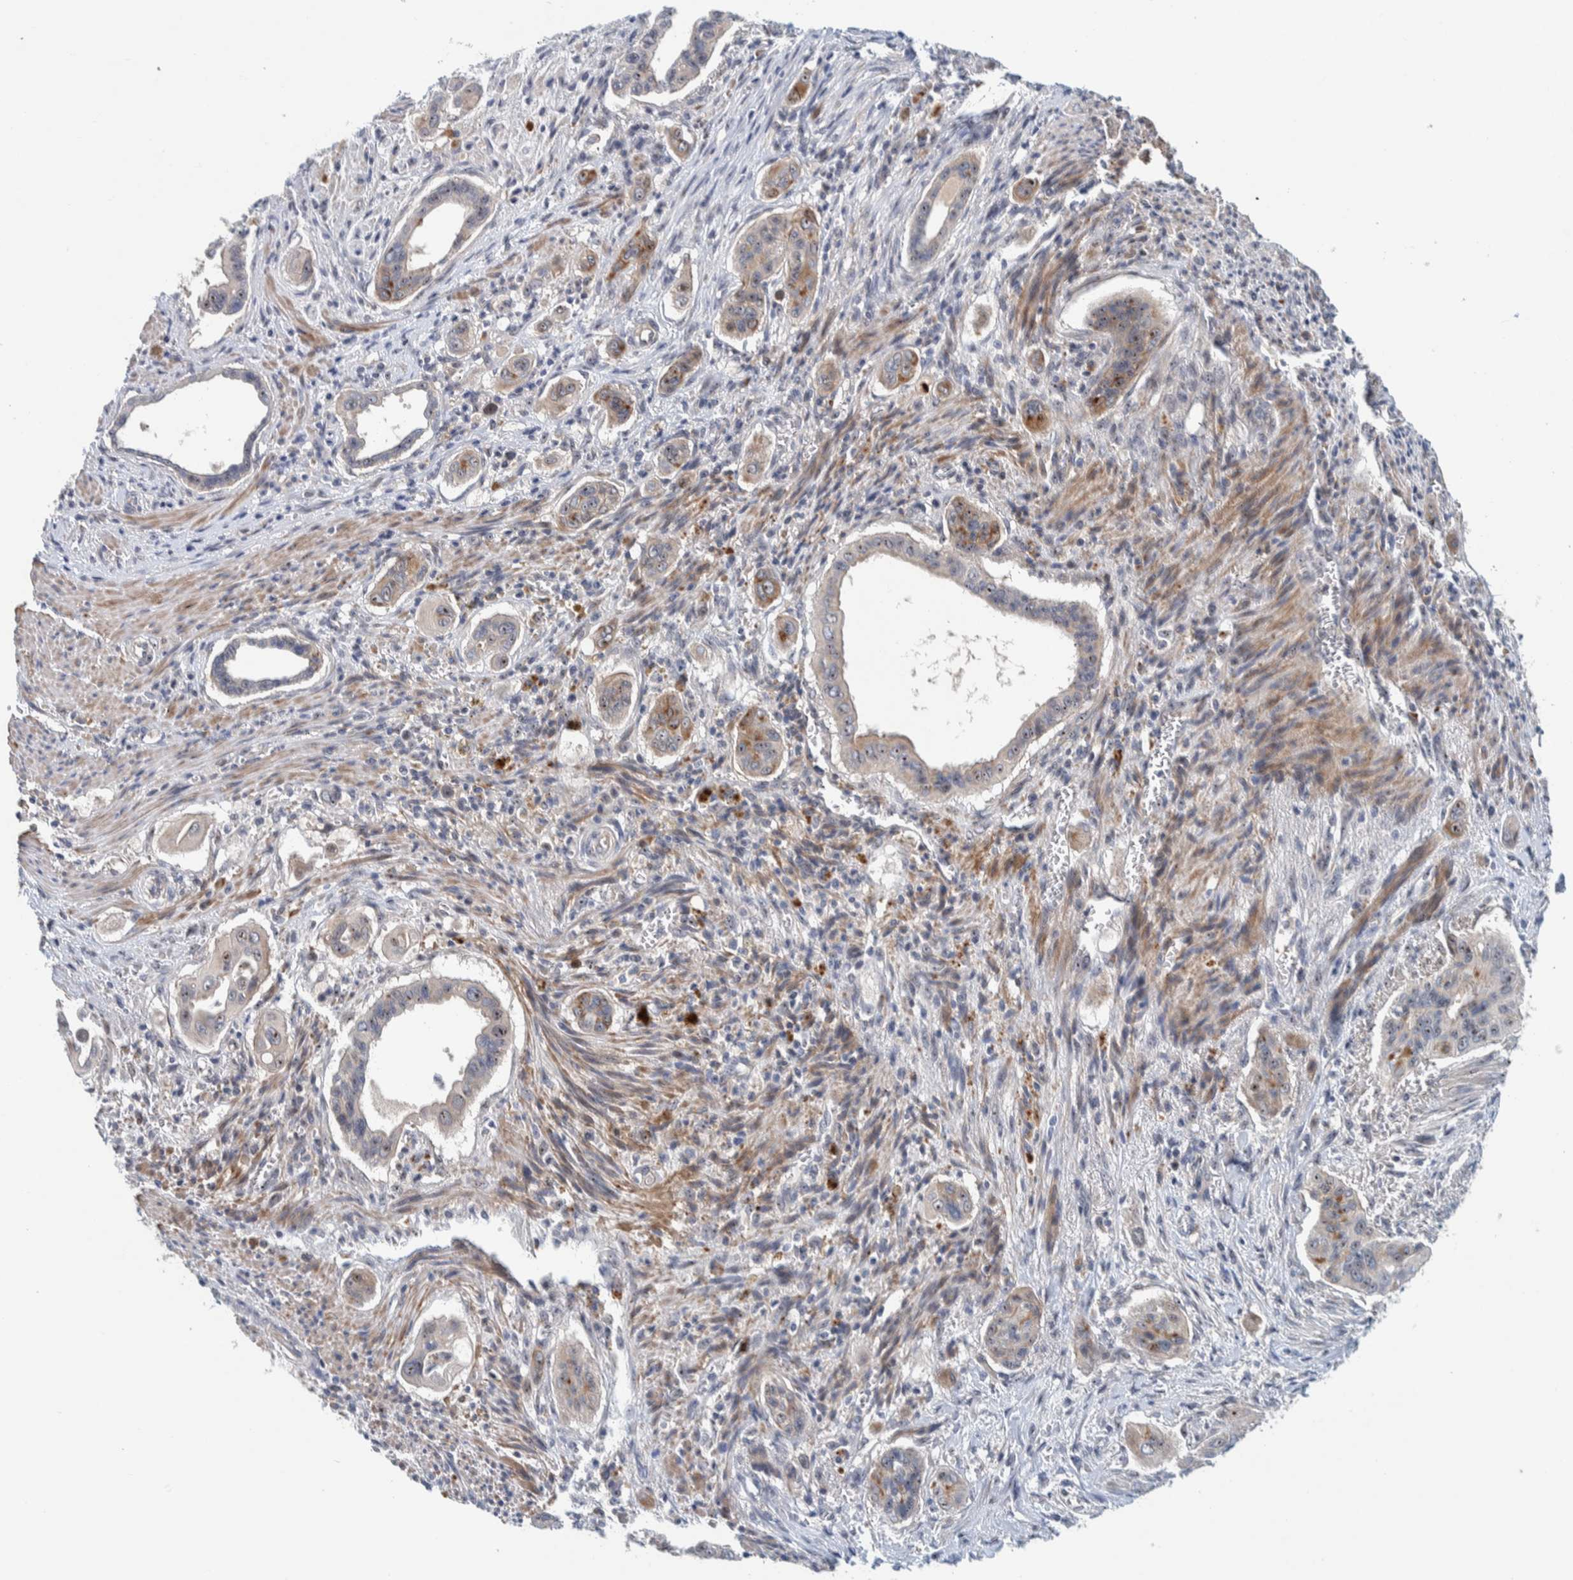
{"staining": {"intensity": "moderate", "quantity": "<25%", "location": "cytoplasmic/membranous,nuclear"}, "tissue": "pancreatic cancer", "cell_type": "Tumor cells", "image_type": "cancer", "snomed": [{"axis": "morphology", "description": "Adenocarcinoma, NOS"}, {"axis": "topography", "description": "Pancreas"}], "caption": "IHC (DAB (3,3'-diaminobenzidine)) staining of pancreatic cancer displays moderate cytoplasmic/membranous and nuclear protein staining in about <25% of tumor cells.", "gene": "NOL11", "patient": {"sex": "male", "age": 77}}